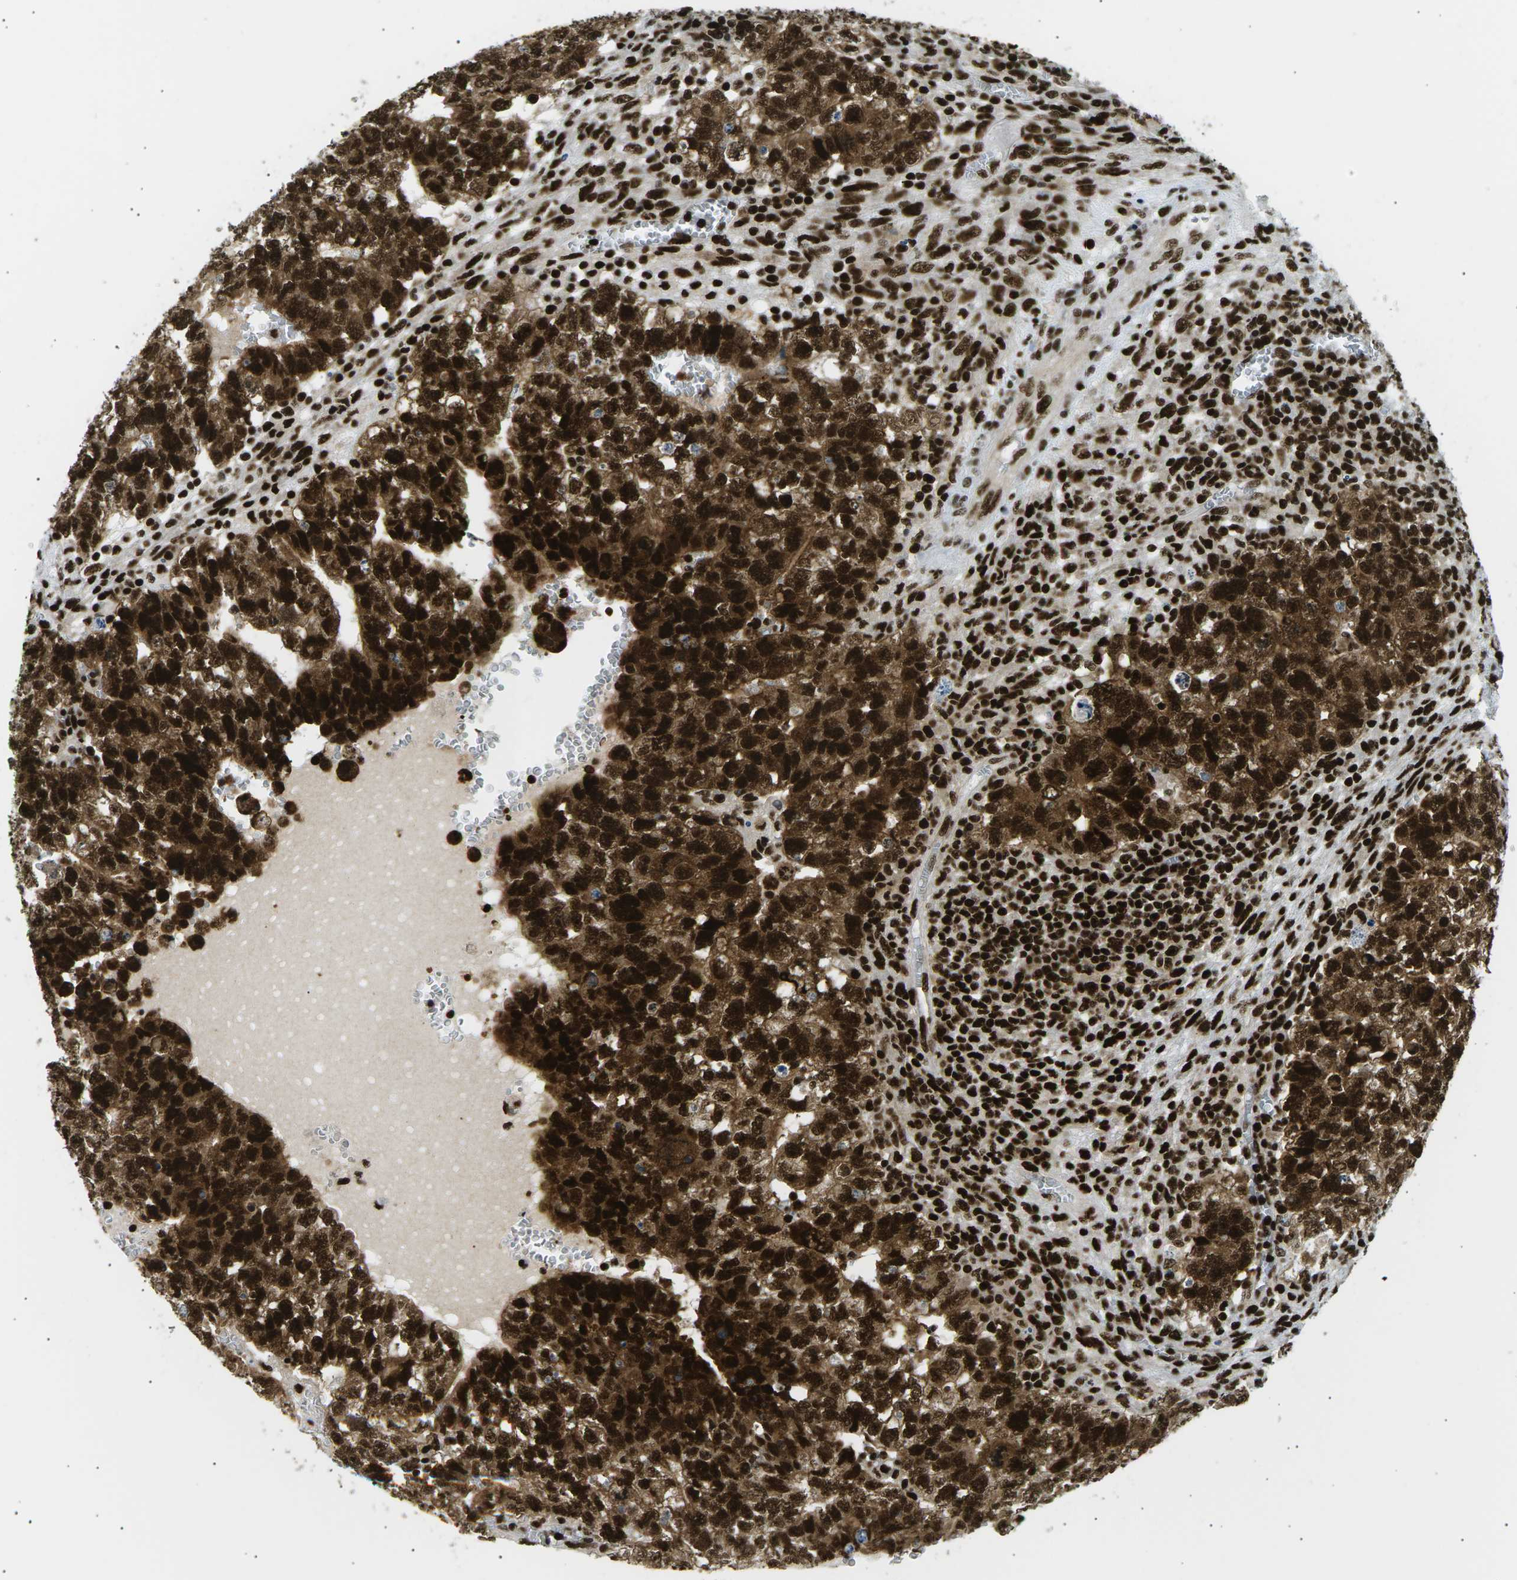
{"staining": {"intensity": "strong", "quantity": ">75%", "location": "cytoplasmic/membranous,nuclear"}, "tissue": "testis cancer", "cell_type": "Tumor cells", "image_type": "cancer", "snomed": [{"axis": "morphology", "description": "Seminoma, NOS"}, {"axis": "morphology", "description": "Carcinoma, Embryonal, NOS"}, {"axis": "topography", "description": "Testis"}], "caption": "Human seminoma (testis) stained for a protein (brown) reveals strong cytoplasmic/membranous and nuclear positive expression in approximately >75% of tumor cells.", "gene": "RPA2", "patient": {"sex": "male", "age": 38}}